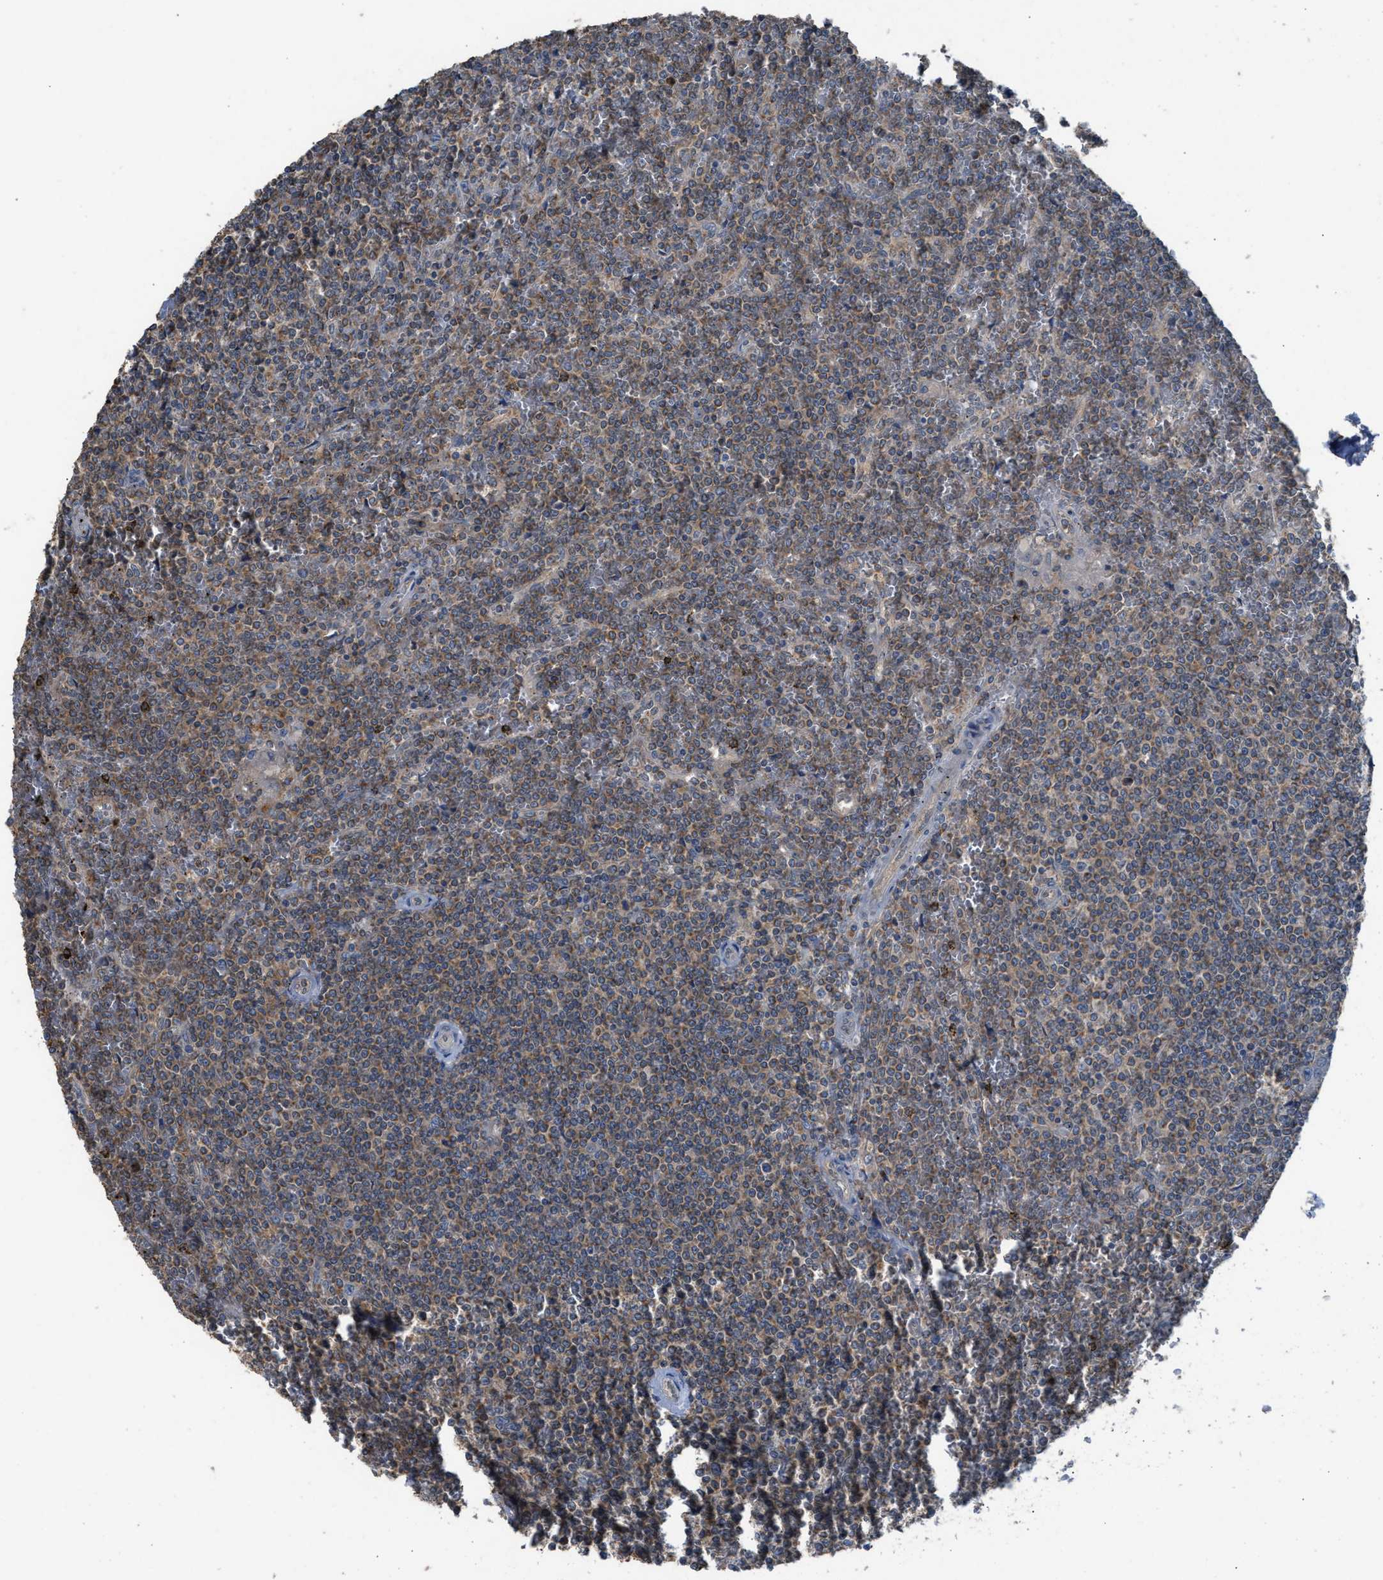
{"staining": {"intensity": "moderate", "quantity": ">75%", "location": "cytoplasmic/membranous"}, "tissue": "lymphoma", "cell_type": "Tumor cells", "image_type": "cancer", "snomed": [{"axis": "morphology", "description": "Malignant lymphoma, non-Hodgkin's type, Low grade"}, {"axis": "topography", "description": "Spleen"}], "caption": "Immunohistochemical staining of human lymphoma reveals medium levels of moderate cytoplasmic/membranous protein staining in approximately >75% of tumor cells. (Brightfield microscopy of DAB IHC at high magnification).", "gene": "TPK1", "patient": {"sex": "female", "age": 19}}